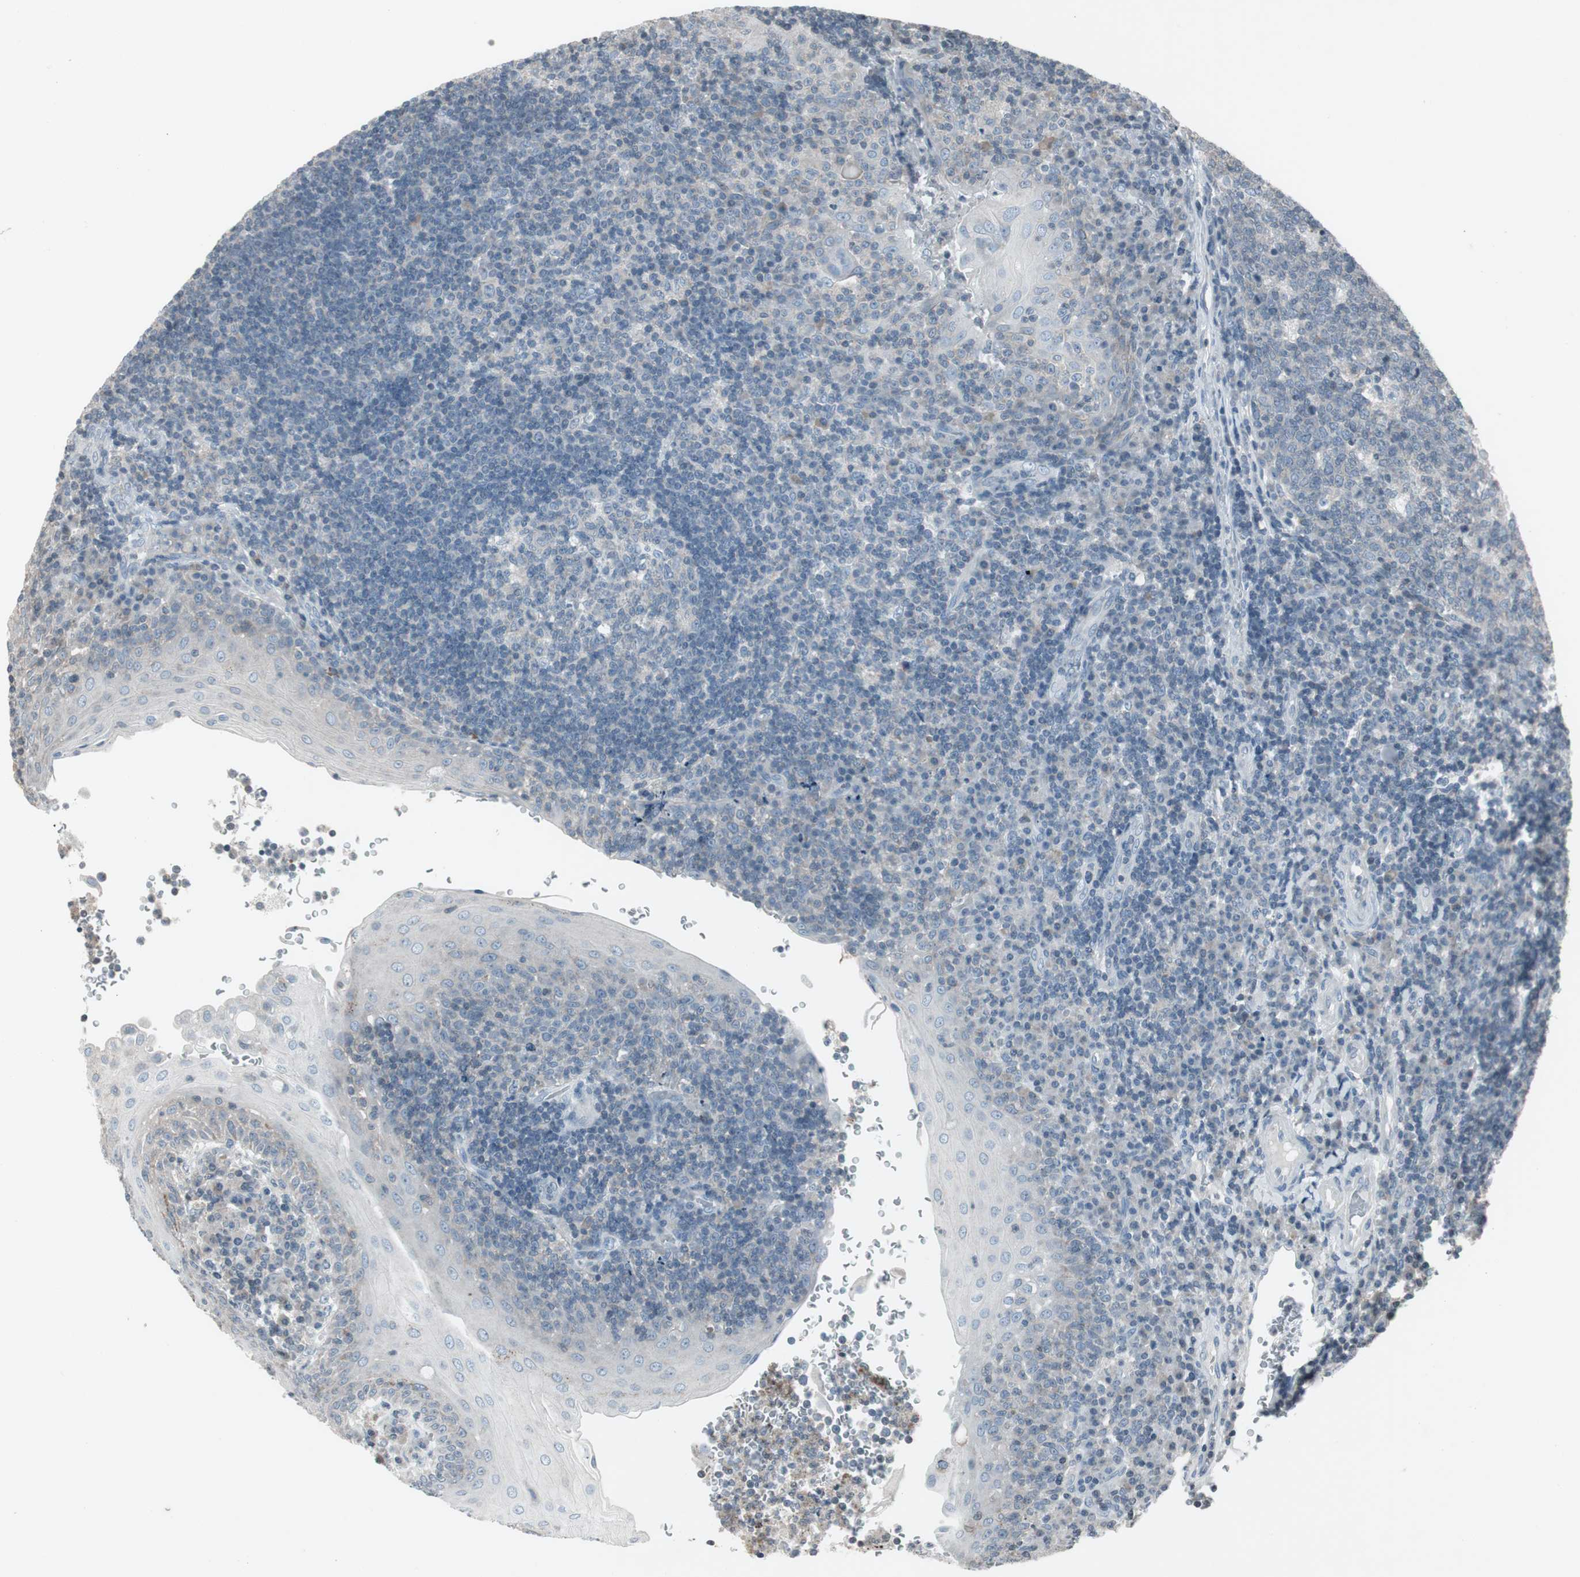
{"staining": {"intensity": "negative", "quantity": "none", "location": "none"}, "tissue": "tonsil", "cell_type": "Germinal center cells", "image_type": "normal", "snomed": [{"axis": "morphology", "description": "Normal tissue, NOS"}, {"axis": "topography", "description": "Tonsil"}], "caption": "This photomicrograph is of benign tonsil stained with immunohistochemistry (IHC) to label a protein in brown with the nuclei are counter-stained blue. There is no expression in germinal center cells. The staining was performed using DAB to visualize the protein expression in brown, while the nuclei were stained in blue with hematoxylin (Magnification: 20x).", "gene": "ARG2", "patient": {"sex": "female", "age": 40}}